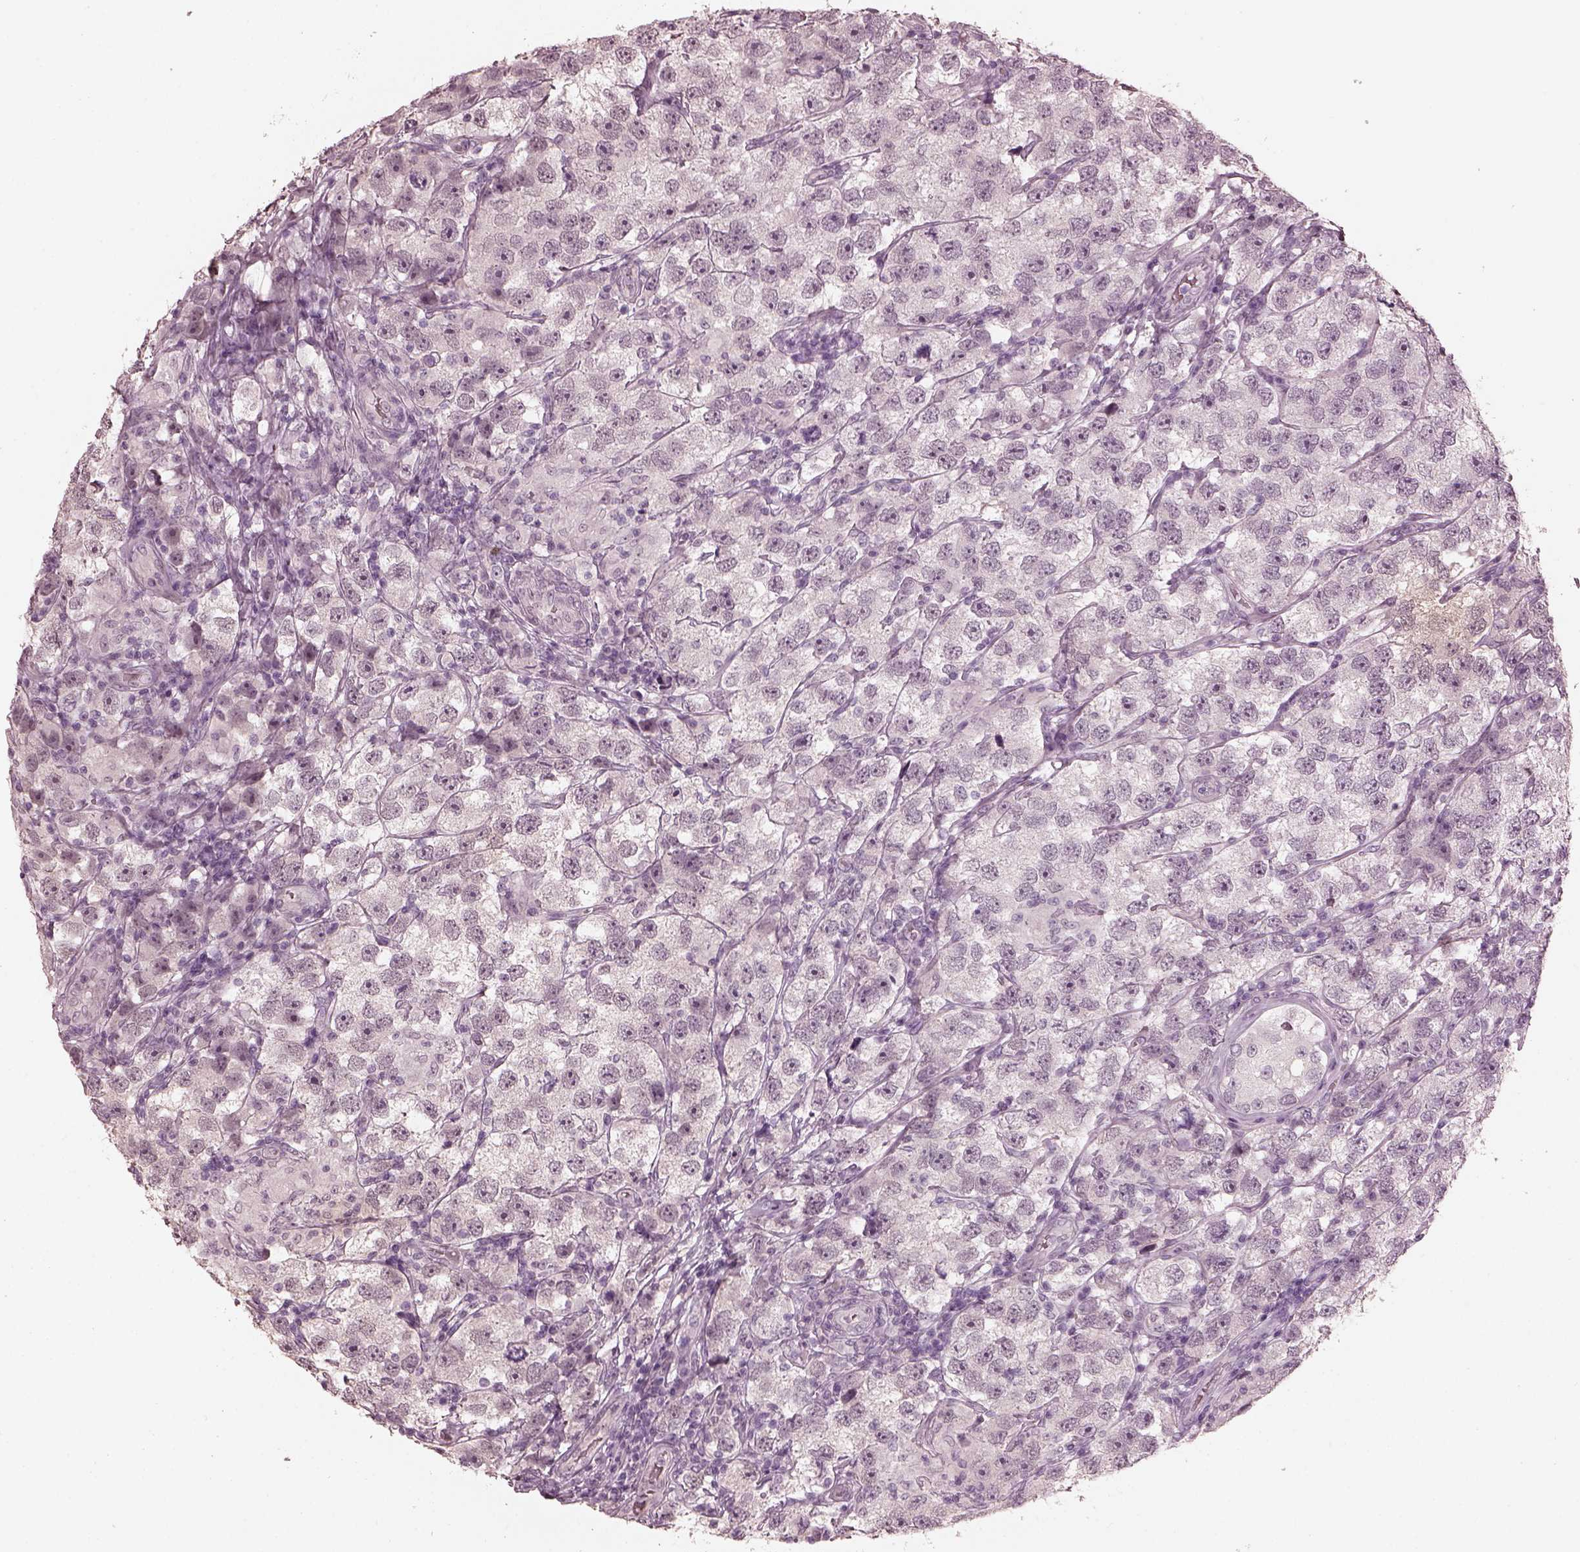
{"staining": {"intensity": "negative", "quantity": "none", "location": "none"}, "tissue": "testis cancer", "cell_type": "Tumor cells", "image_type": "cancer", "snomed": [{"axis": "morphology", "description": "Seminoma, NOS"}, {"axis": "topography", "description": "Testis"}], "caption": "Testis cancer was stained to show a protein in brown. There is no significant expression in tumor cells.", "gene": "OPTC", "patient": {"sex": "male", "age": 26}}